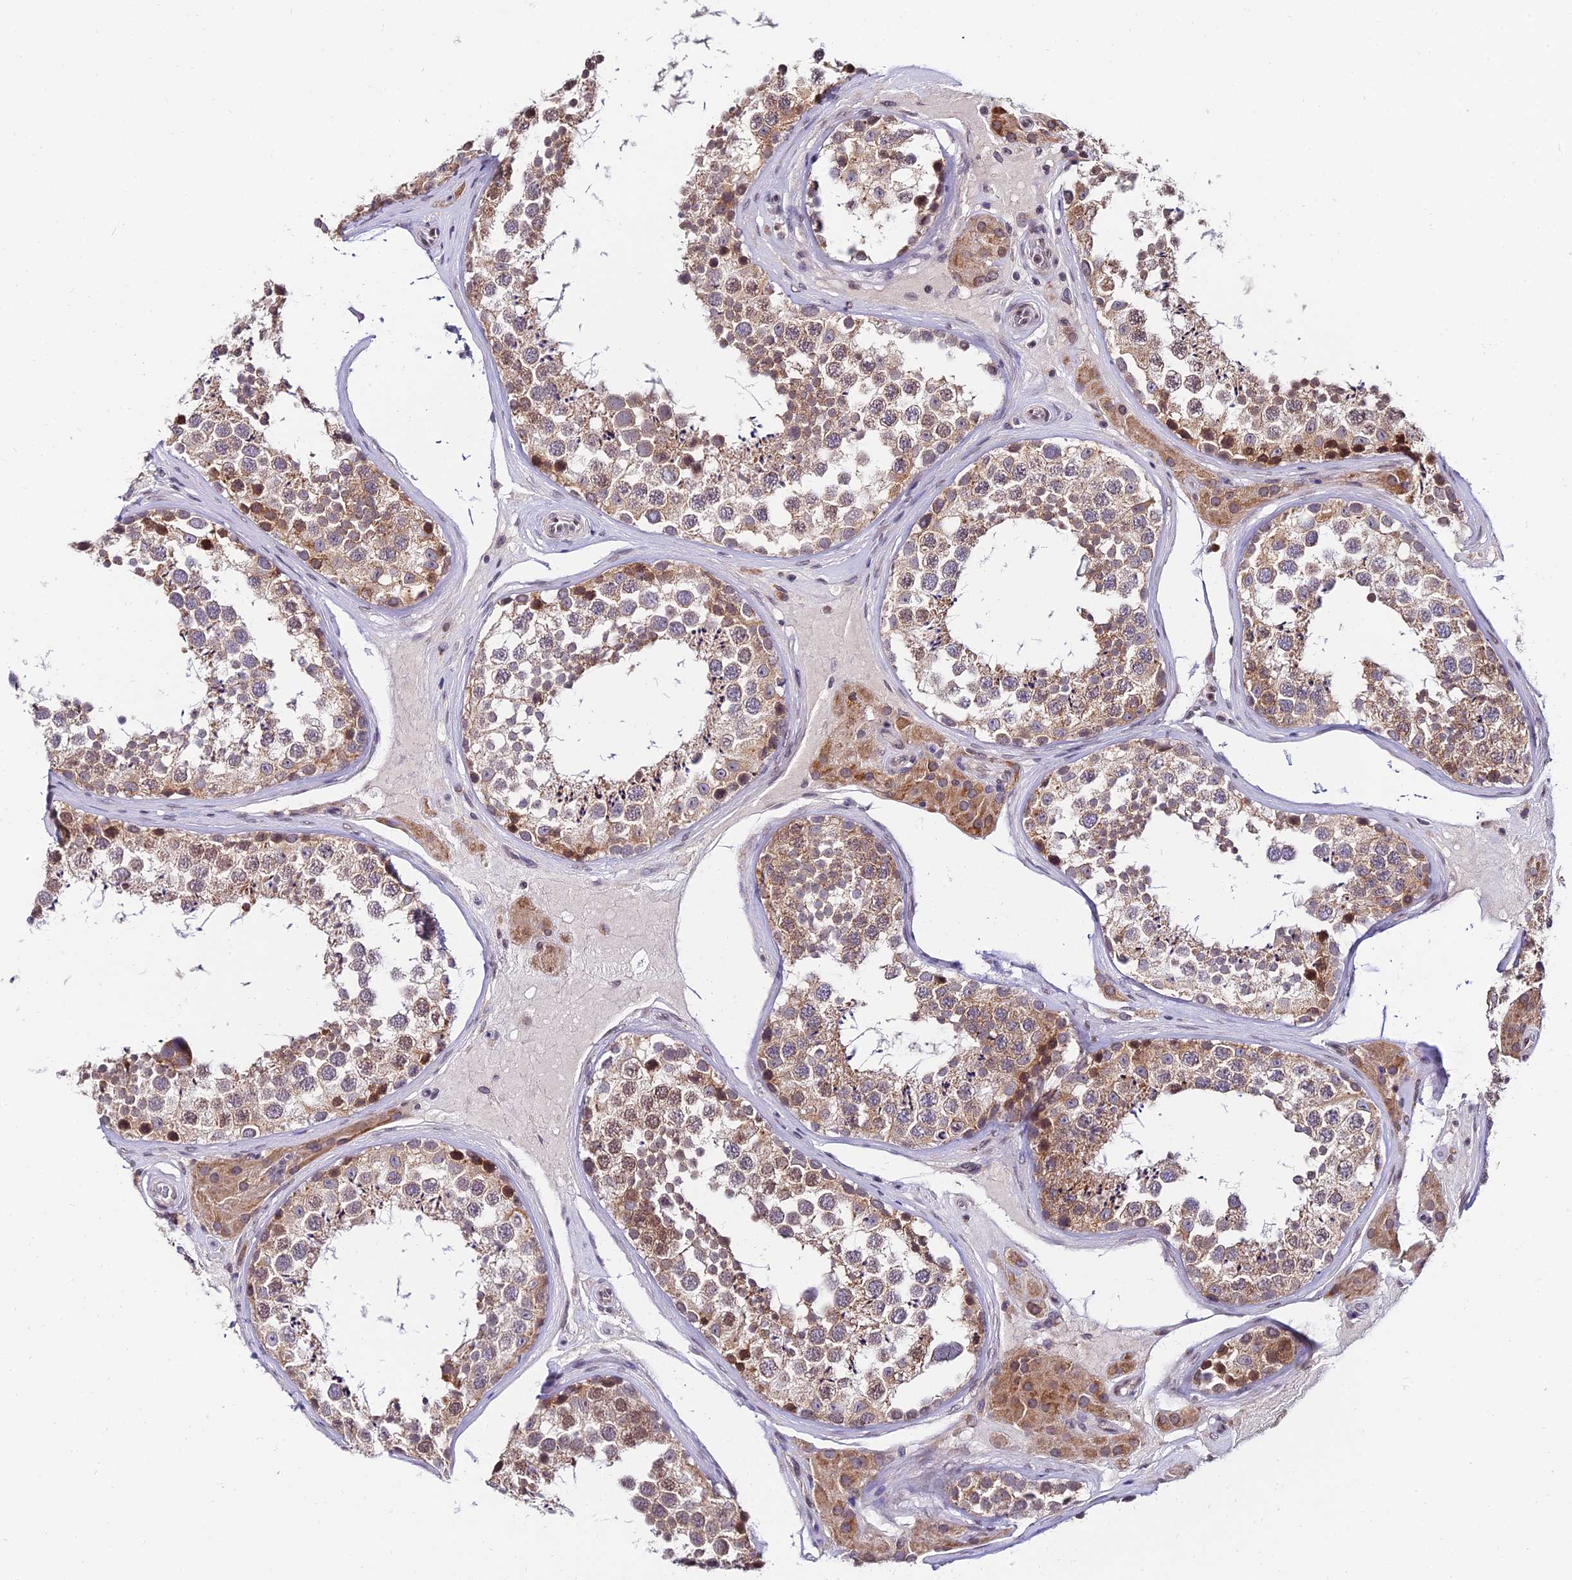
{"staining": {"intensity": "moderate", "quantity": ">75%", "location": "cytoplasmic/membranous,nuclear"}, "tissue": "testis", "cell_type": "Cells in seminiferous ducts", "image_type": "normal", "snomed": [{"axis": "morphology", "description": "Normal tissue, NOS"}, {"axis": "topography", "description": "Testis"}], "caption": "Cells in seminiferous ducts show medium levels of moderate cytoplasmic/membranous,nuclear staining in approximately >75% of cells in normal testis.", "gene": "CDNF", "patient": {"sex": "male", "age": 46}}